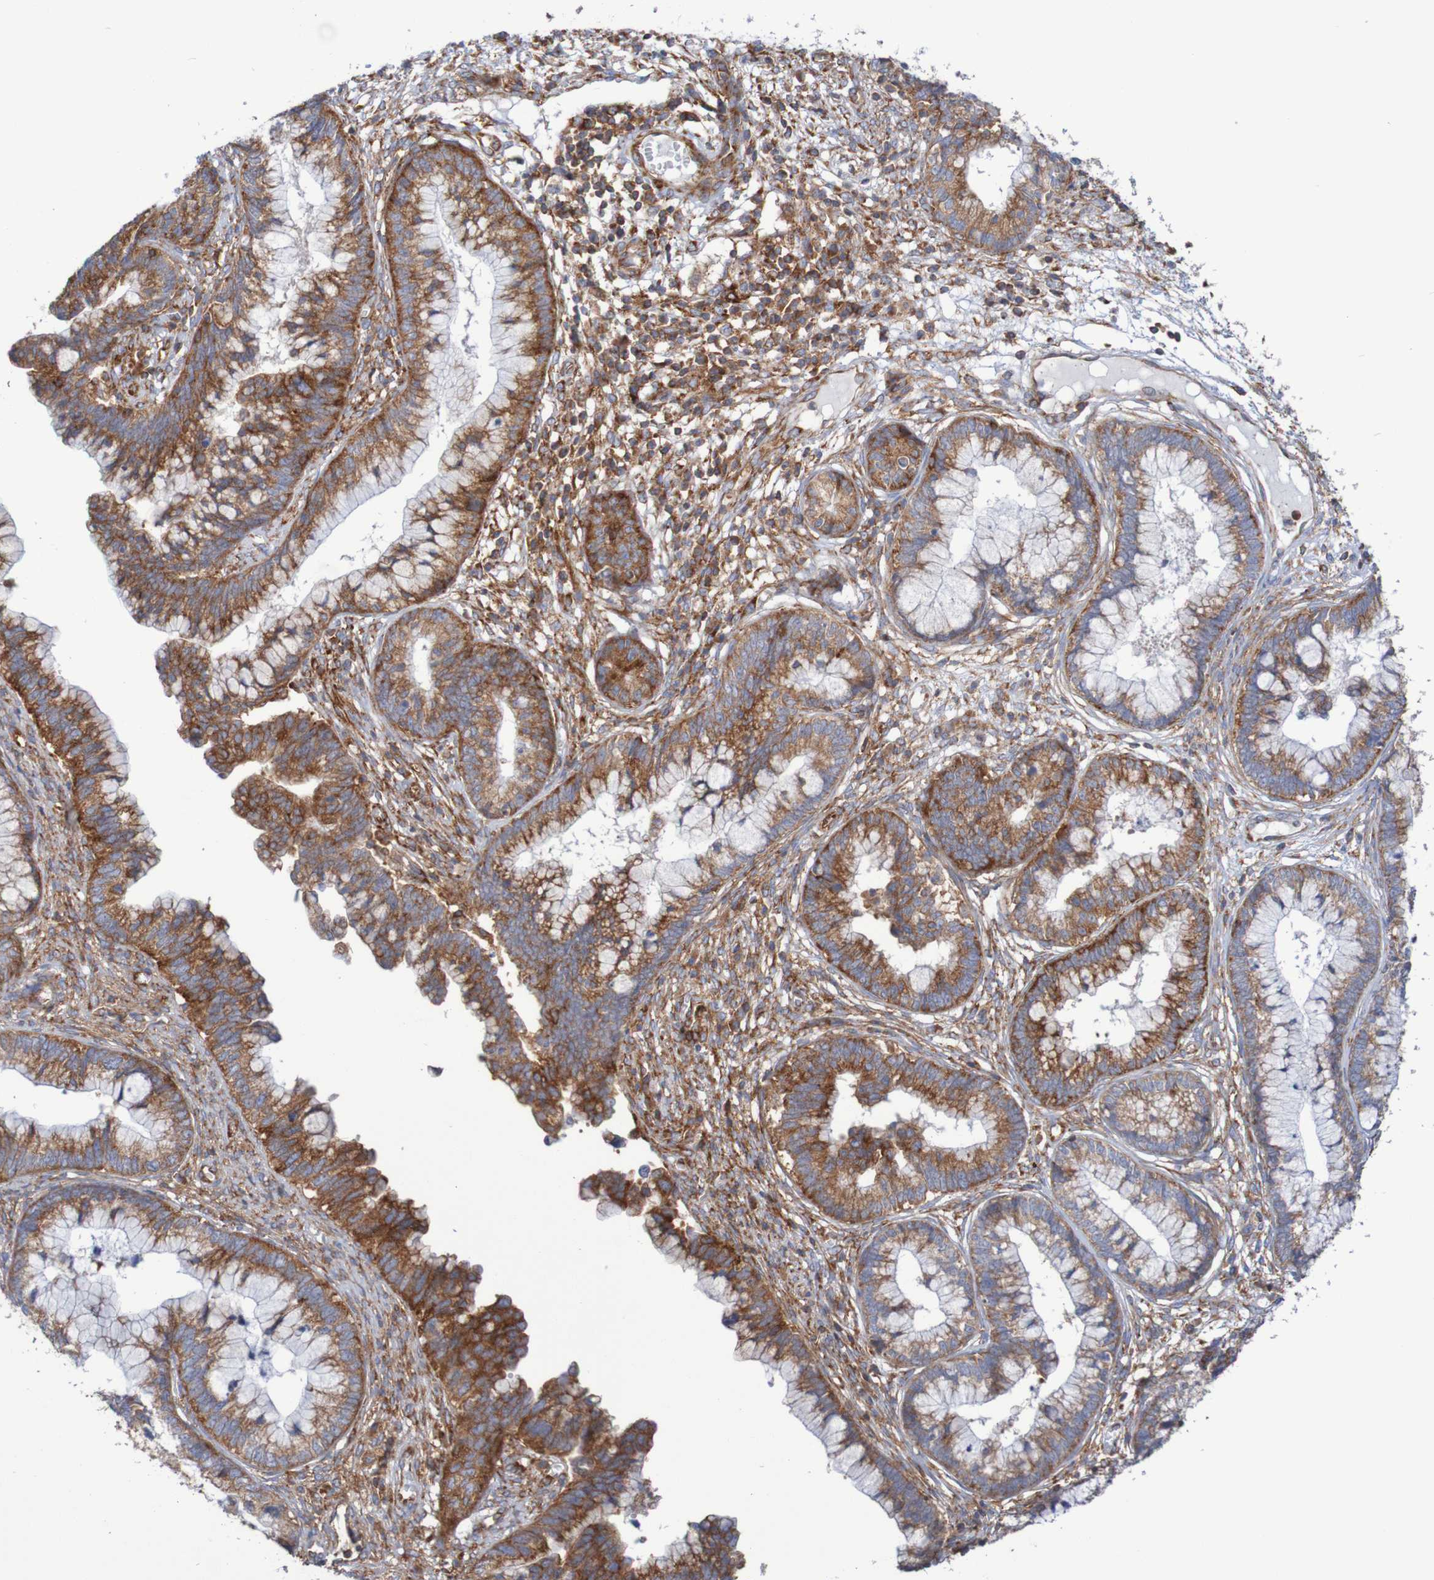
{"staining": {"intensity": "strong", "quantity": ">75%", "location": "cytoplasmic/membranous"}, "tissue": "cervical cancer", "cell_type": "Tumor cells", "image_type": "cancer", "snomed": [{"axis": "morphology", "description": "Adenocarcinoma, NOS"}, {"axis": "topography", "description": "Cervix"}], "caption": "Immunohistochemistry (IHC) (DAB) staining of human cervical cancer (adenocarcinoma) exhibits strong cytoplasmic/membranous protein staining in about >75% of tumor cells.", "gene": "FXR2", "patient": {"sex": "female", "age": 44}}